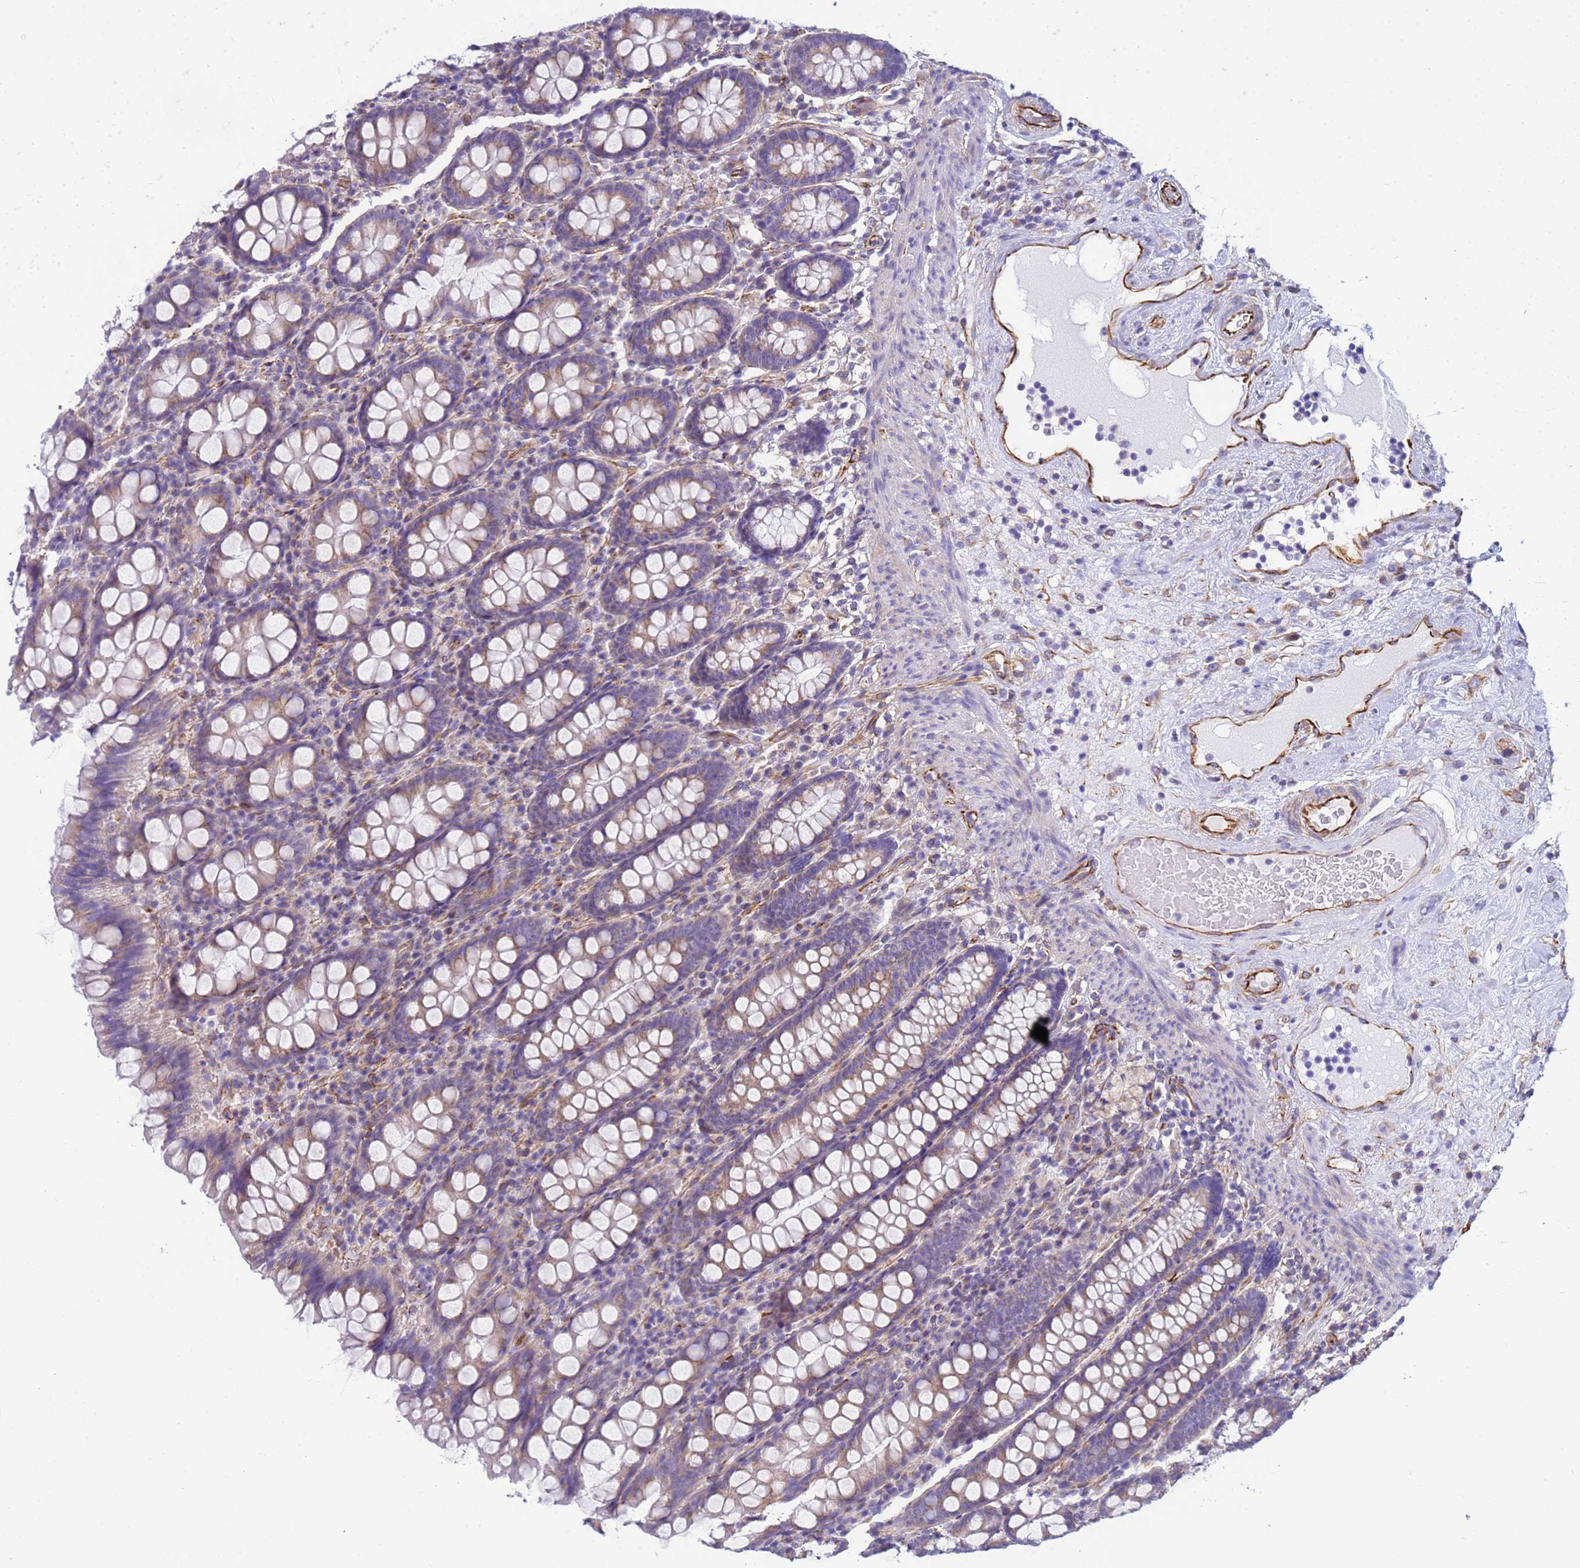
{"staining": {"intensity": "strong", "quantity": ">75%", "location": "cytoplasmic/membranous"}, "tissue": "colon", "cell_type": "Endothelial cells", "image_type": "normal", "snomed": [{"axis": "morphology", "description": "Normal tissue, NOS"}, {"axis": "topography", "description": "Colon"}], "caption": "The photomicrograph reveals a brown stain indicating the presence of a protein in the cytoplasmic/membranous of endothelial cells in colon. (DAB (3,3'-diaminobenzidine) IHC, brown staining for protein, blue staining for nuclei).", "gene": "UBXN2B", "patient": {"sex": "female", "age": 79}}